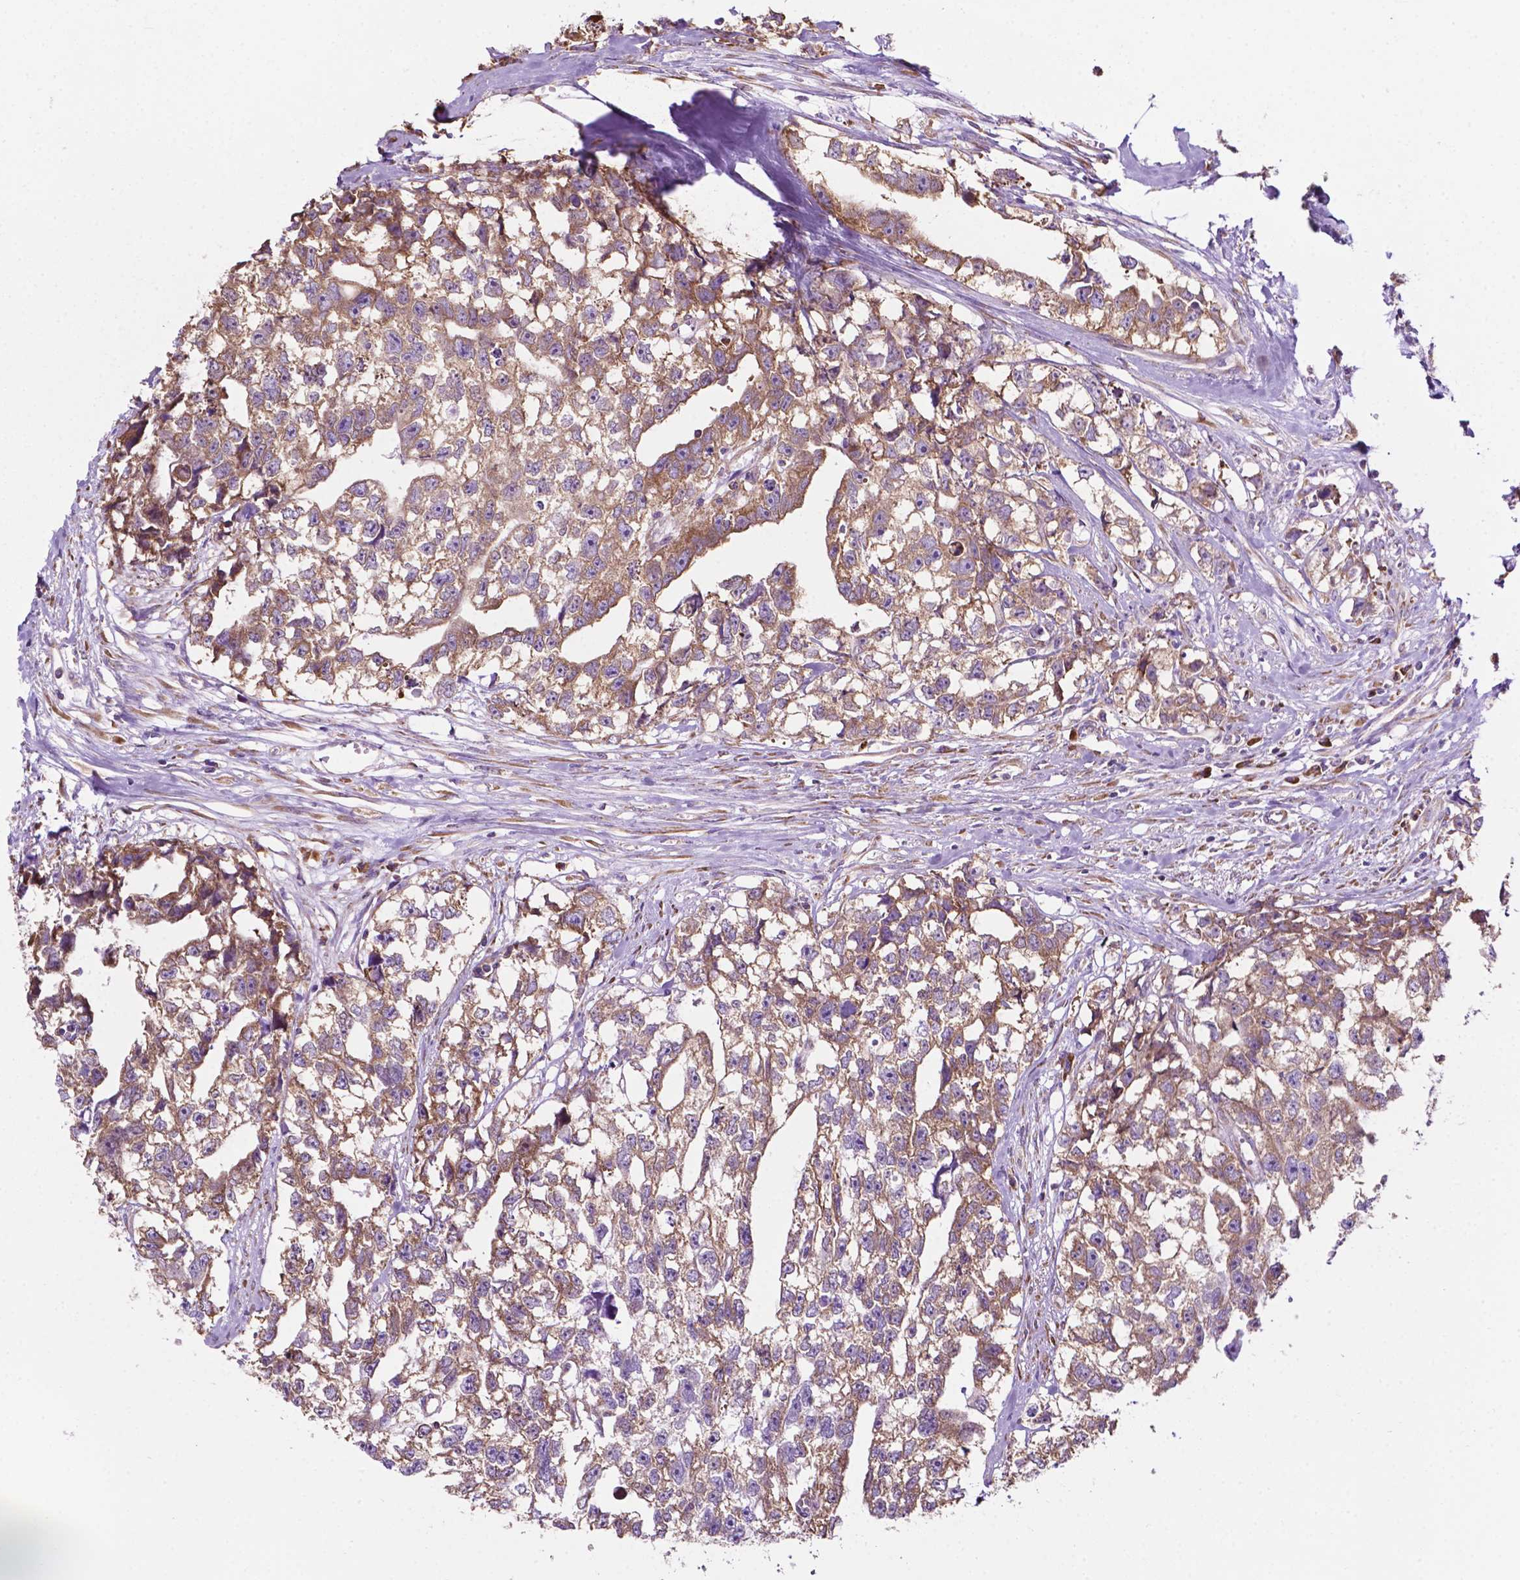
{"staining": {"intensity": "moderate", "quantity": ">75%", "location": "cytoplasmic/membranous"}, "tissue": "testis cancer", "cell_type": "Tumor cells", "image_type": "cancer", "snomed": [{"axis": "morphology", "description": "Carcinoma, Embryonal, NOS"}, {"axis": "morphology", "description": "Teratoma, malignant, NOS"}, {"axis": "topography", "description": "Testis"}], "caption": "This is an image of IHC staining of testis cancer (embryonal carcinoma), which shows moderate positivity in the cytoplasmic/membranous of tumor cells.", "gene": "RPL29", "patient": {"sex": "male", "age": 44}}